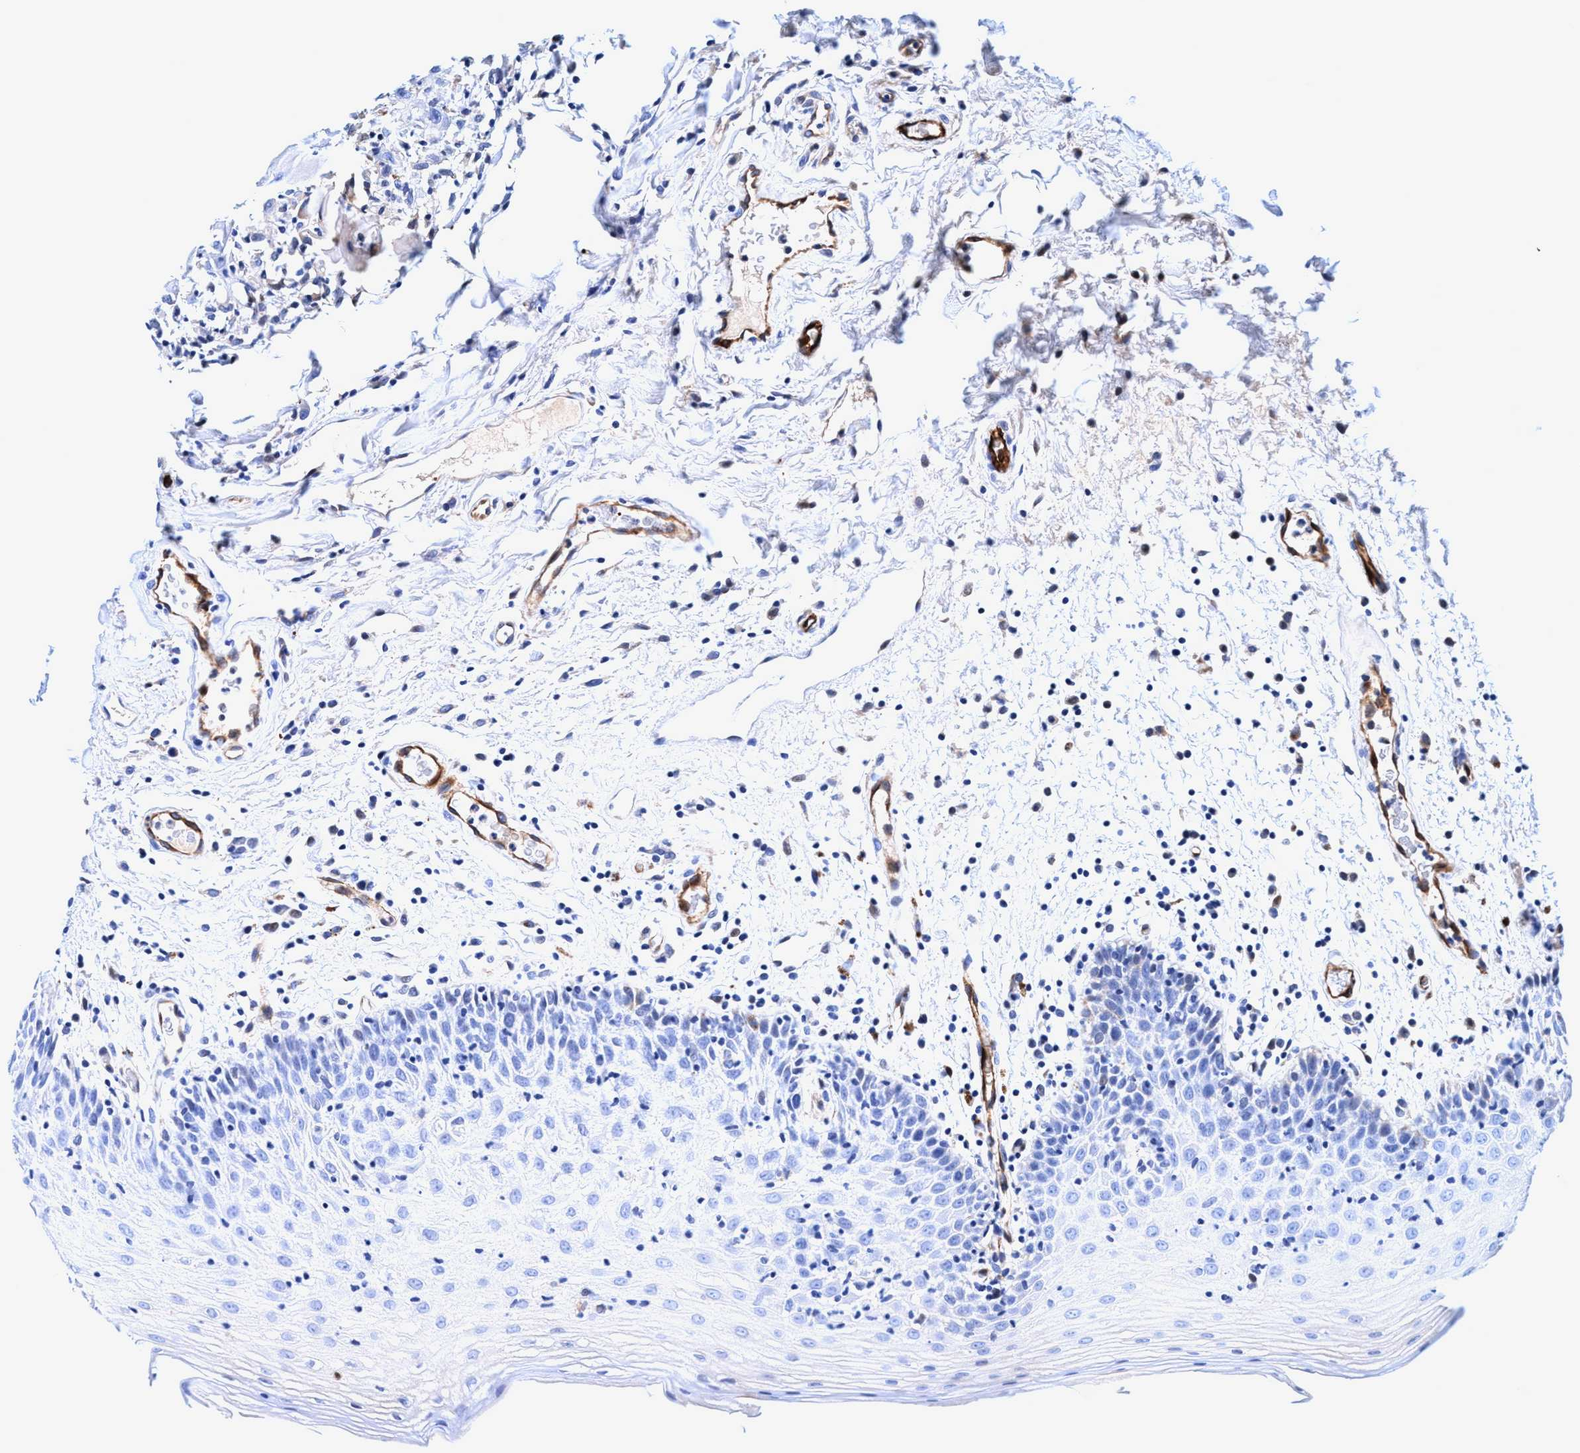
{"staining": {"intensity": "negative", "quantity": "none", "location": "none"}, "tissue": "oral mucosa", "cell_type": "Squamous epithelial cells", "image_type": "normal", "snomed": [{"axis": "morphology", "description": "Normal tissue, NOS"}, {"axis": "morphology", "description": "Squamous cell carcinoma, NOS"}, {"axis": "topography", "description": "Skeletal muscle"}, {"axis": "topography", "description": "Oral tissue"}, {"axis": "topography", "description": "Head-Neck"}], "caption": "Protein analysis of benign oral mucosa shows no significant expression in squamous epithelial cells.", "gene": "UBALD2", "patient": {"sex": "male", "age": 71}}